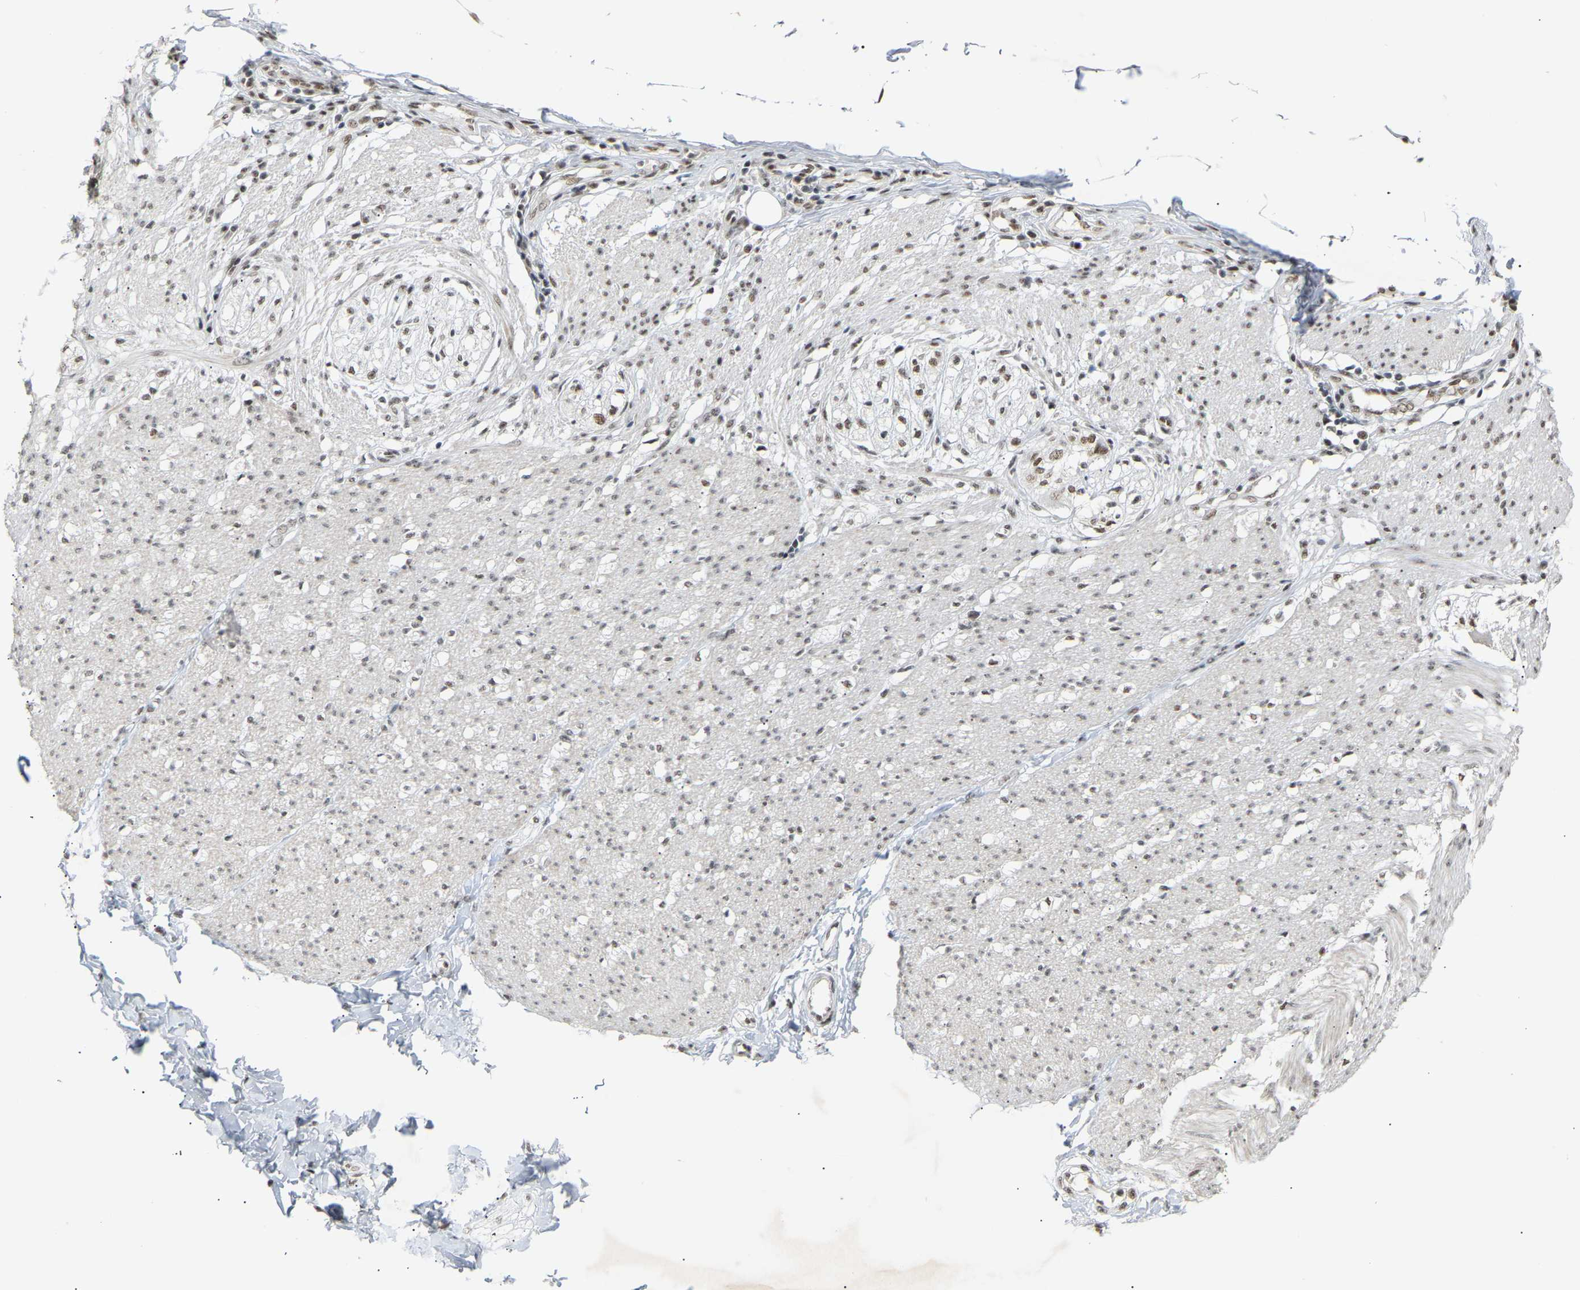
{"staining": {"intensity": "weak", "quantity": "<25%", "location": "nuclear"}, "tissue": "smooth muscle", "cell_type": "Smooth muscle cells", "image_type": "normal", "snomed": [{"axis": "morphology", "description": "Normal tissue, NOS"}, {"axis": "morphology", "description": "Adenocarcinoma, NOS"}, {"axis": "topography", "description": "Colon"}, {"axis": "topography", "description": "Peripheral nerve tissue"}], "caption": "Immunohistochemistry (IHC) of normal smooth muscle shows no positivity in smooth muscle cells.", "gene": "NELFB", "patient": {"sex": "male", "age": 14}}